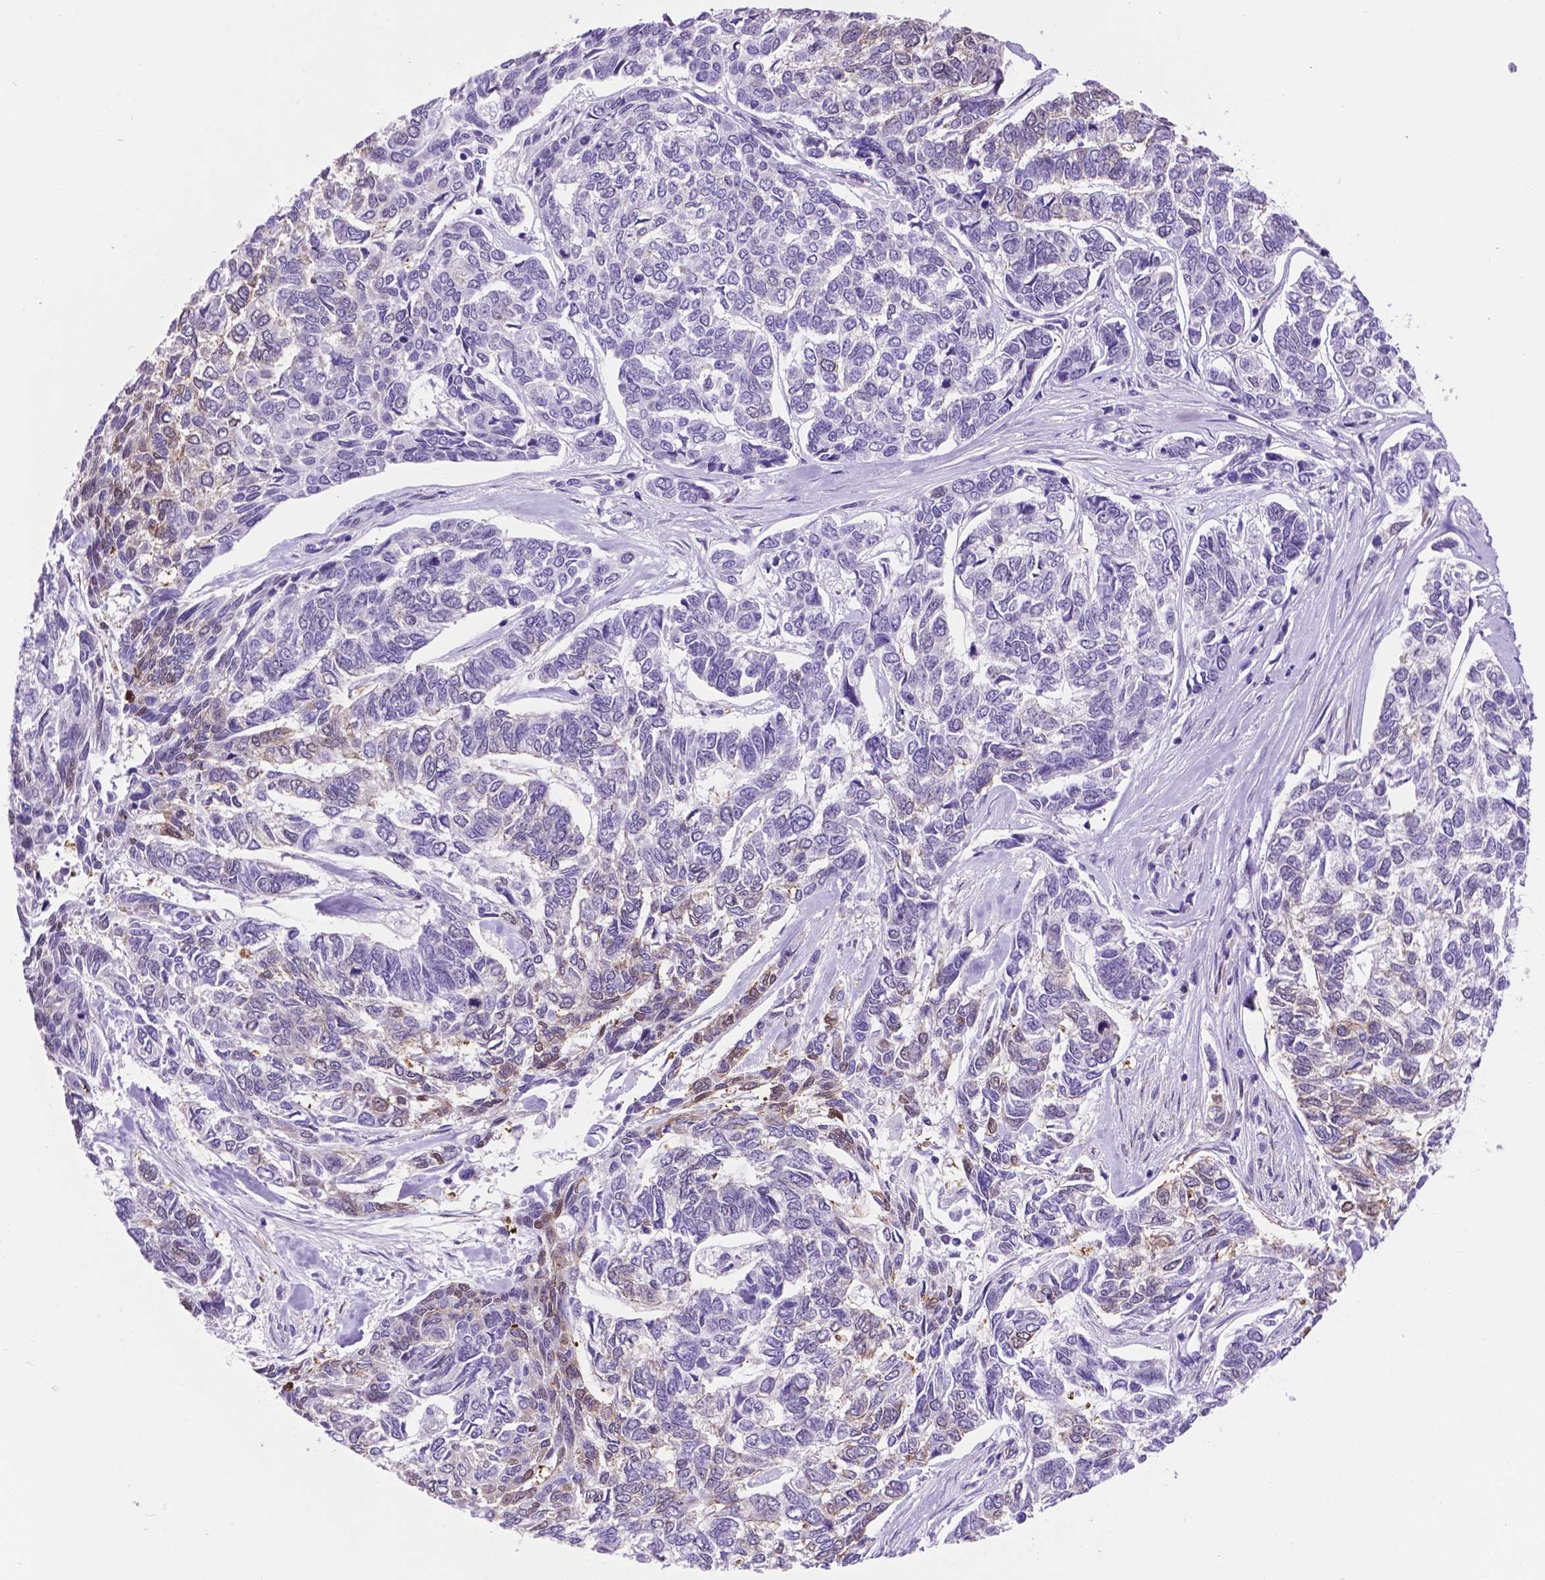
{"staining": {"intensity": "weak", "quantity": "<25%", "location": "nuclear"}, "tissue": "skin cancer", "cell_type": "Tumor cells", "image_type": "cancer", "snomed": [{"axis": "morphology", "description": "Basal cell carcinoma"}, {"axis": "topography", "description": "Skin"}], "caption": "IHC micrograph of human skin cancer stained for a protein (brown), which shows no staining in tumor cells. The staining is performed using DAB (3,3'-diaminobenzidine) brown chromogen with nuclei counter-stained in using hematoxylin.", "gene": "C17orf107", "patient": {"sex": "female", "age": 65}}